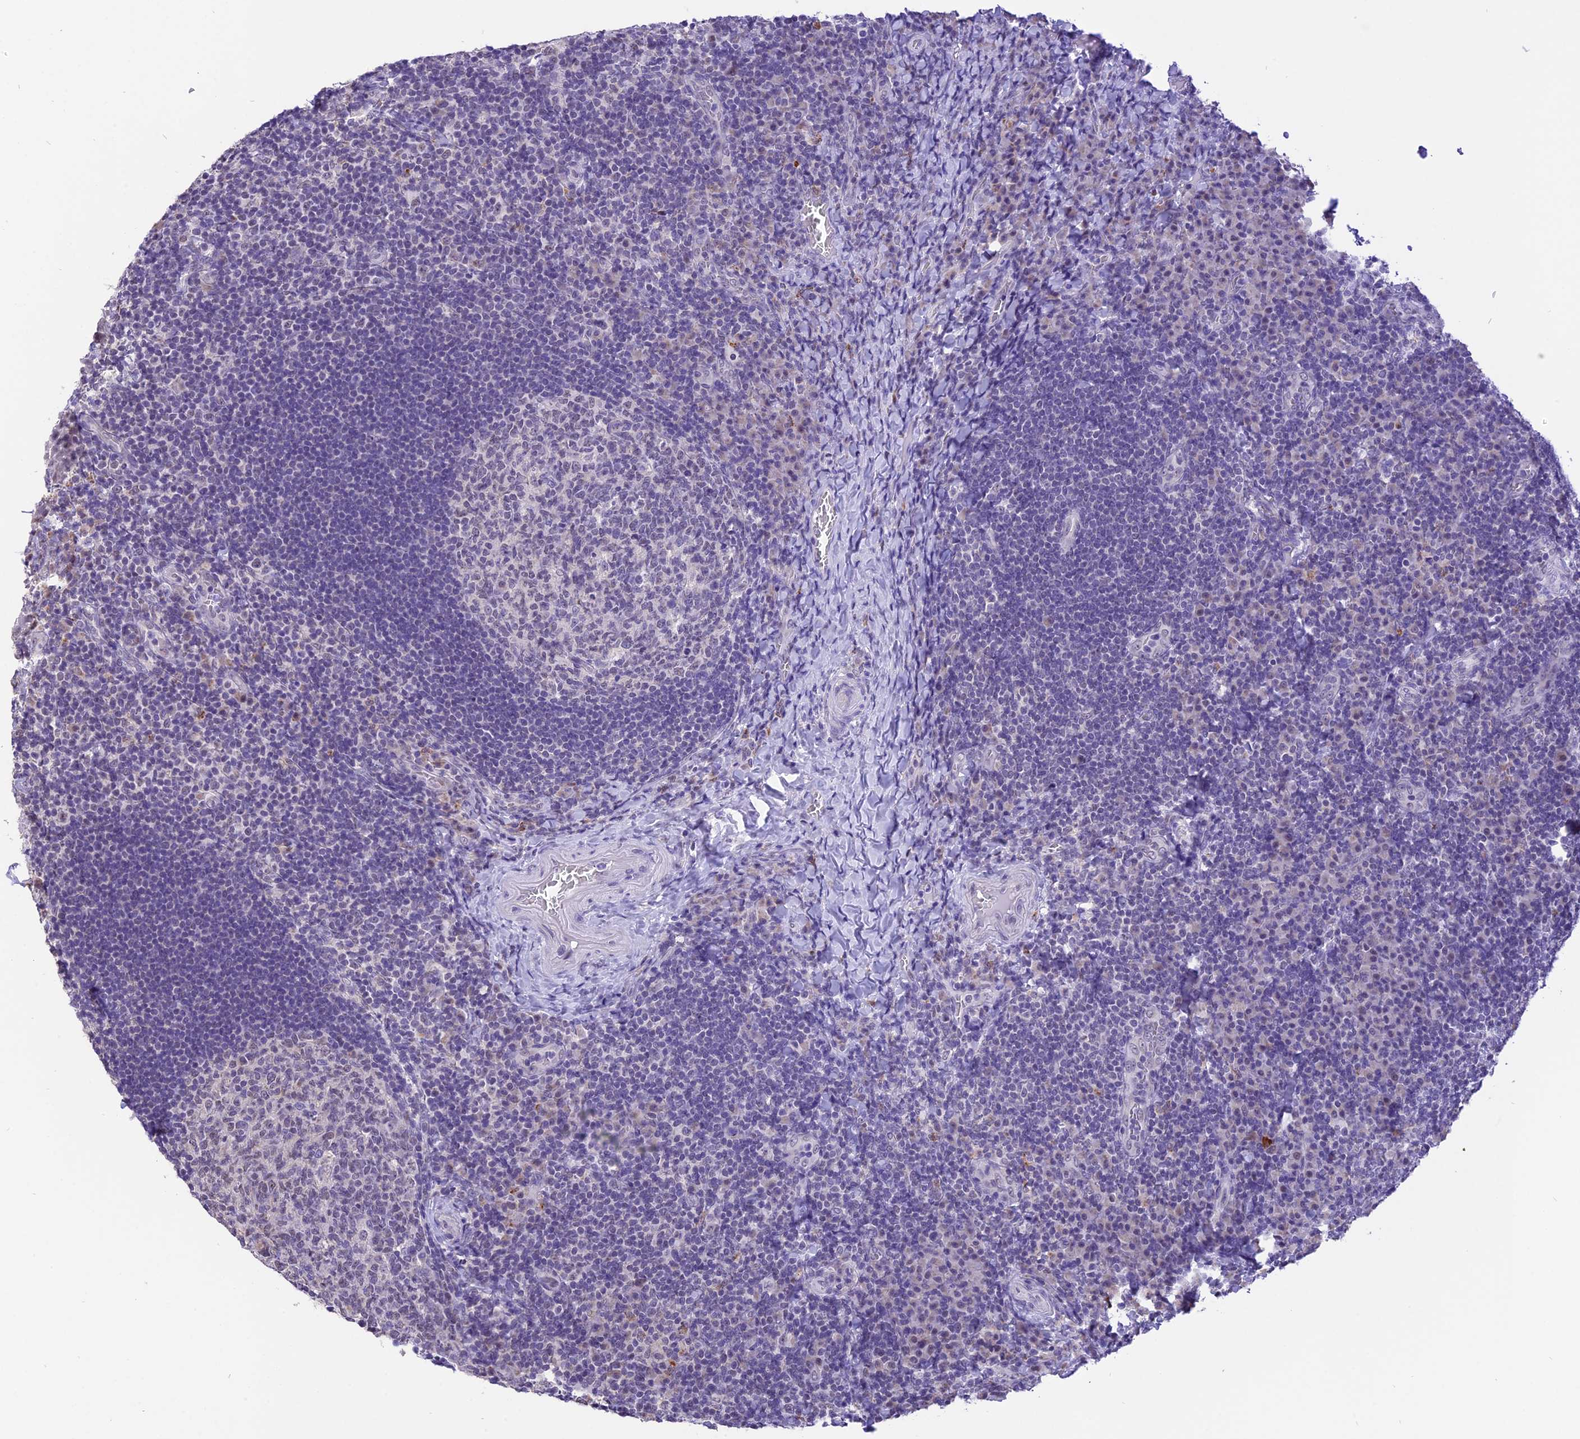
{"staining": {"intensity": "negative", "quantity": "none", "location": "none"}, "tissue": "tonsil", "cell_type": "Germinal center cells", "image_type": "normal", "snomed": [{"axis": "morphology", "description": "Normal tissue, NOS"}, {"axis": "topography", "description": "Tonsil"}], "caption": "Tonsil stained for a protein using immunohistochemistry (IHC) reveals no positivity germinal center cells.", "gene": "AHSP", "patient": {"sex": "male", "age": 17}}